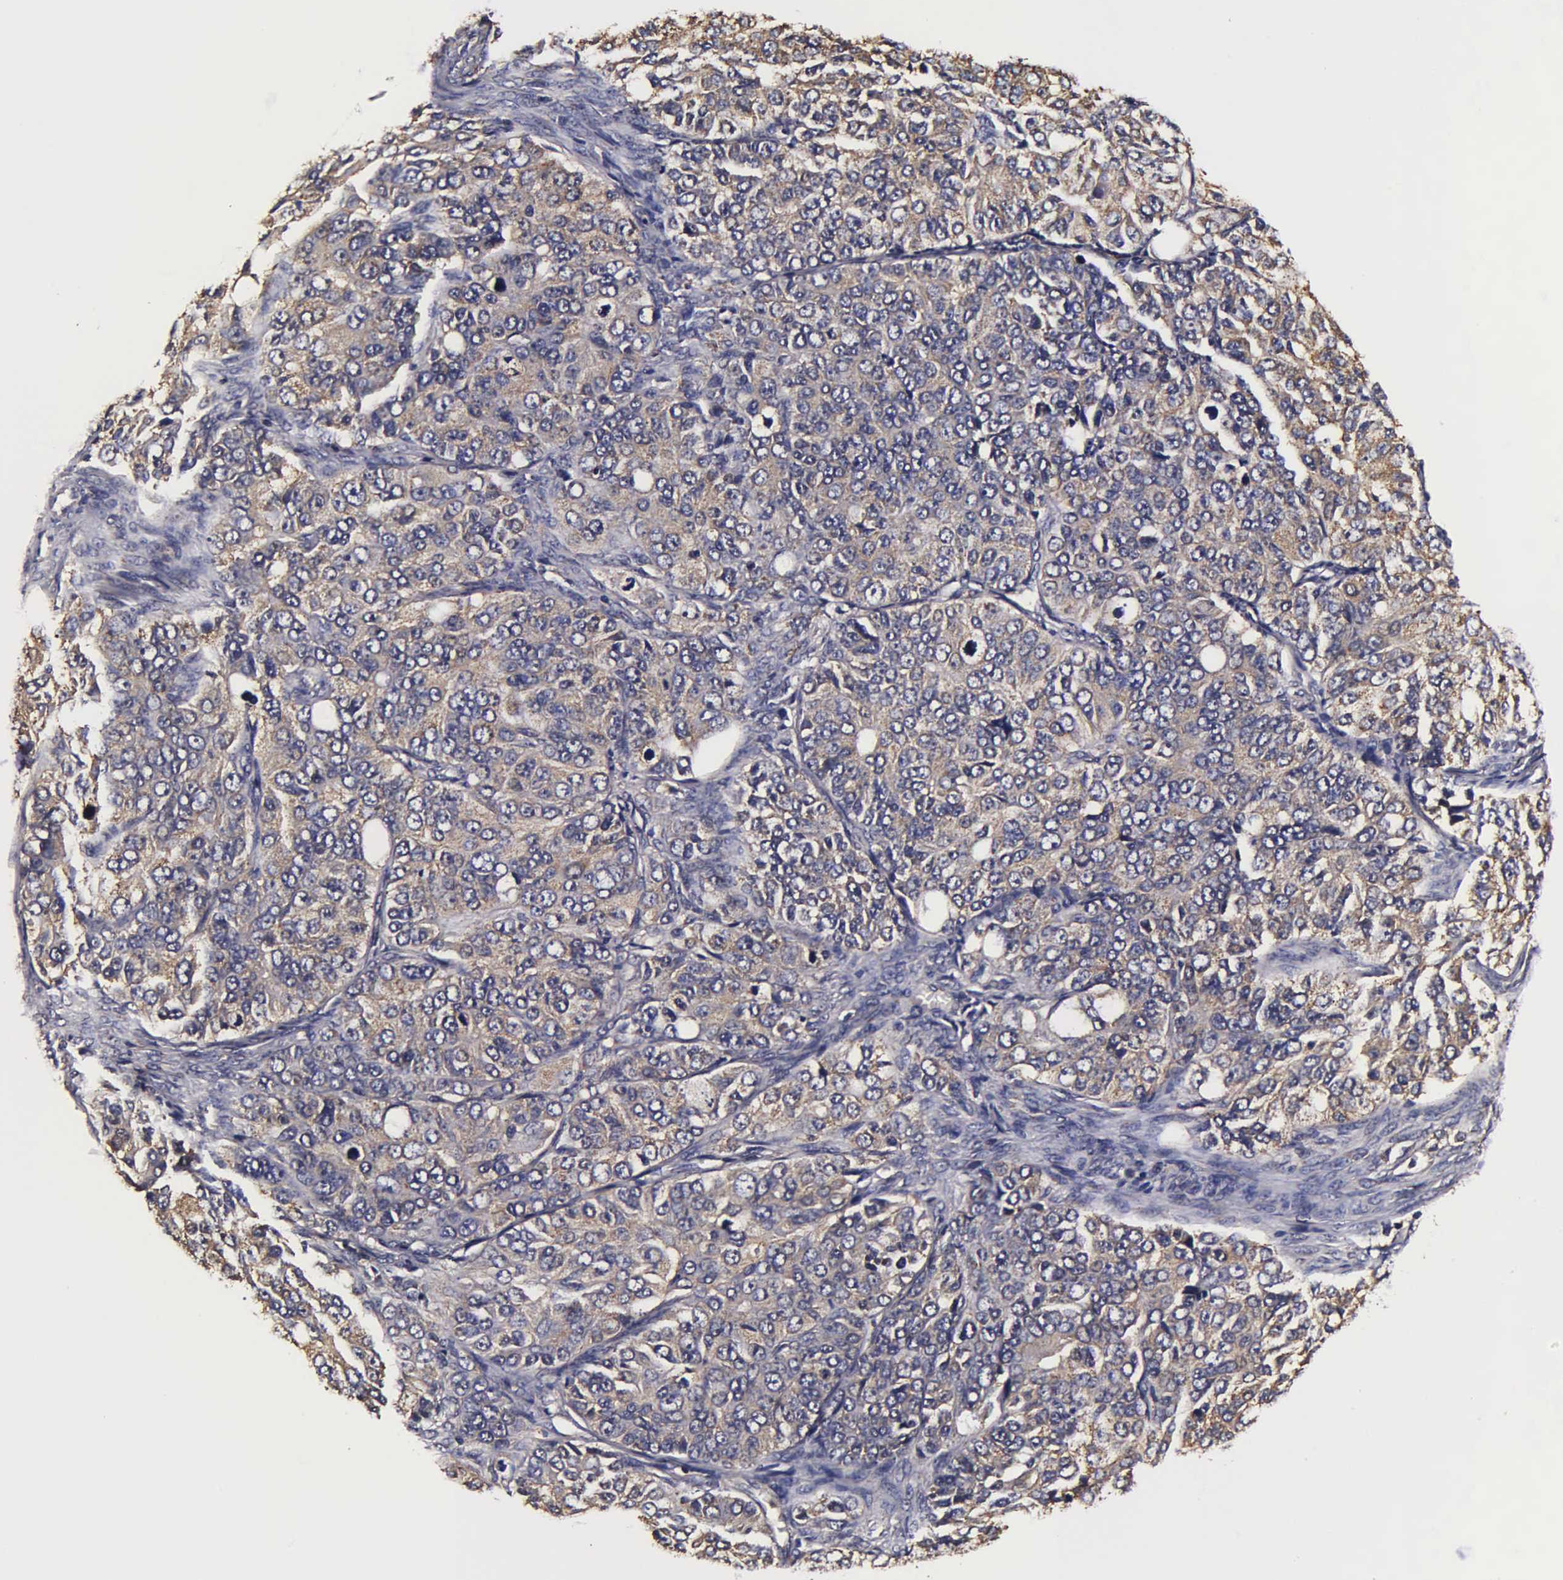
{"staining": {"intensity": "weak", "quantity": ">75%", "location": "cytoplasmic/membranous"}, "tissue": "ovarian cancer", "cell_type": "Tumor cells", "image_type": "cancer", "snomed": [{"axis": "morphology", "description": "Carcinoma, endometroid"}, {"axis": "topography", "description": "Ovary"}], "caption": "Tumor cells reveal low levels of weak cytoplasmic/membranous positivity in about >75% of cells in human ovarian endometroid carcinoma.", "gene": "PSMA3", "patient": {"sex": "female", "age": 51}}